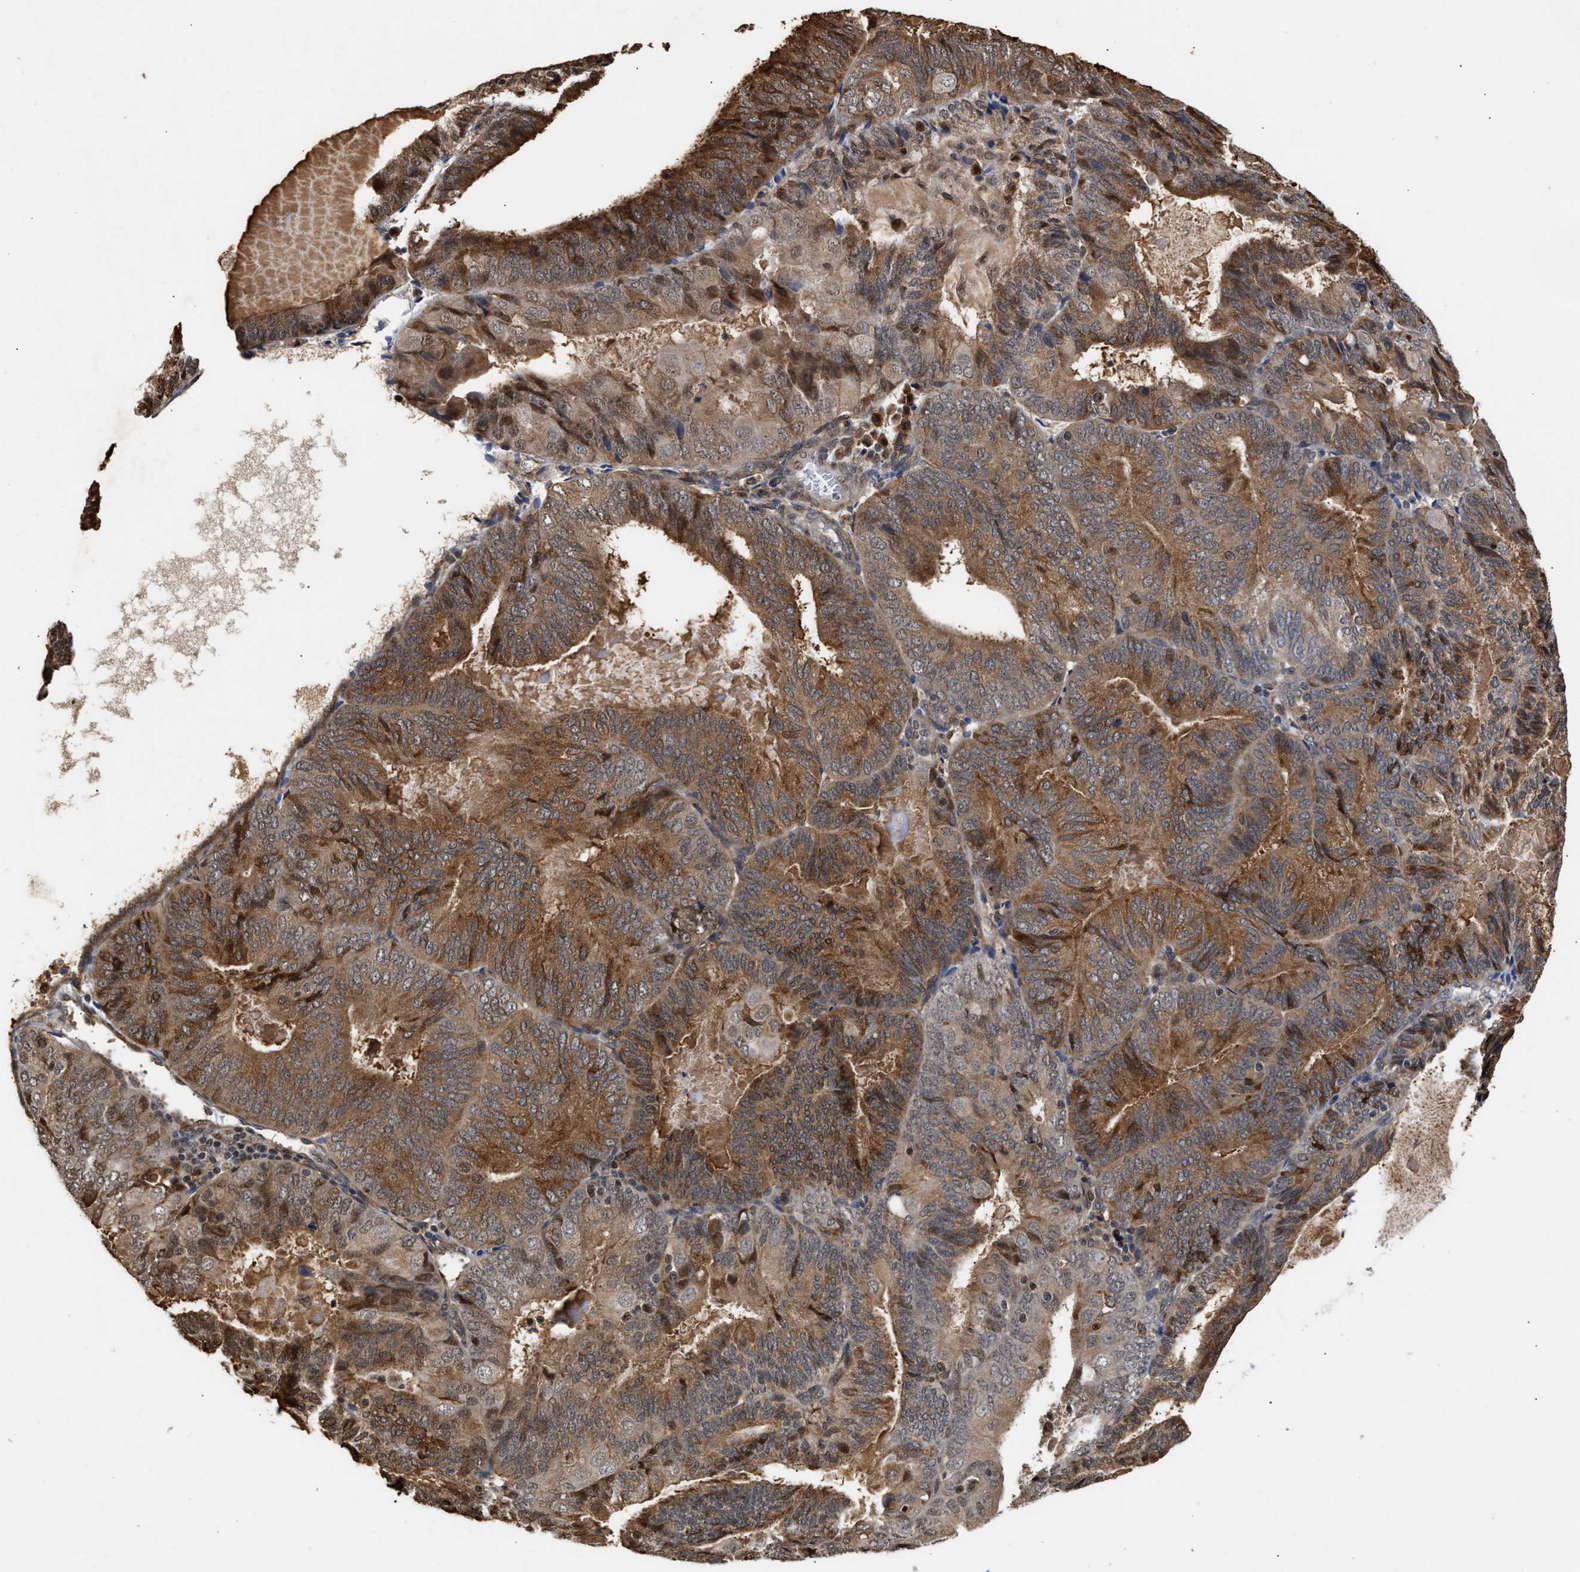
{"staining": {"intensity": "moderate", "quantity": ">75%", "location": "cytoplasmic/membranous"}, "tissue": "endometrial cancer", "cell_type": "Tumor cells", "image_type": "cancer", "snomed": [{"axis": "morphology", "description": "Adenocarcinoma, NOS"}, {"axis": "topography", "description": "Endometrium"}], "caption": "Adenocarcinoma (endometrial) stained for a protein reveals moderate cytoplasmic/membranous positivity in tumor cells. (DAB (3,3'-diaminobenzidine) IHC, brown staining for protein, blue staining for nuclei).", "gene": "CLIP2", "patient": {"sex": "female", "age": 81}}